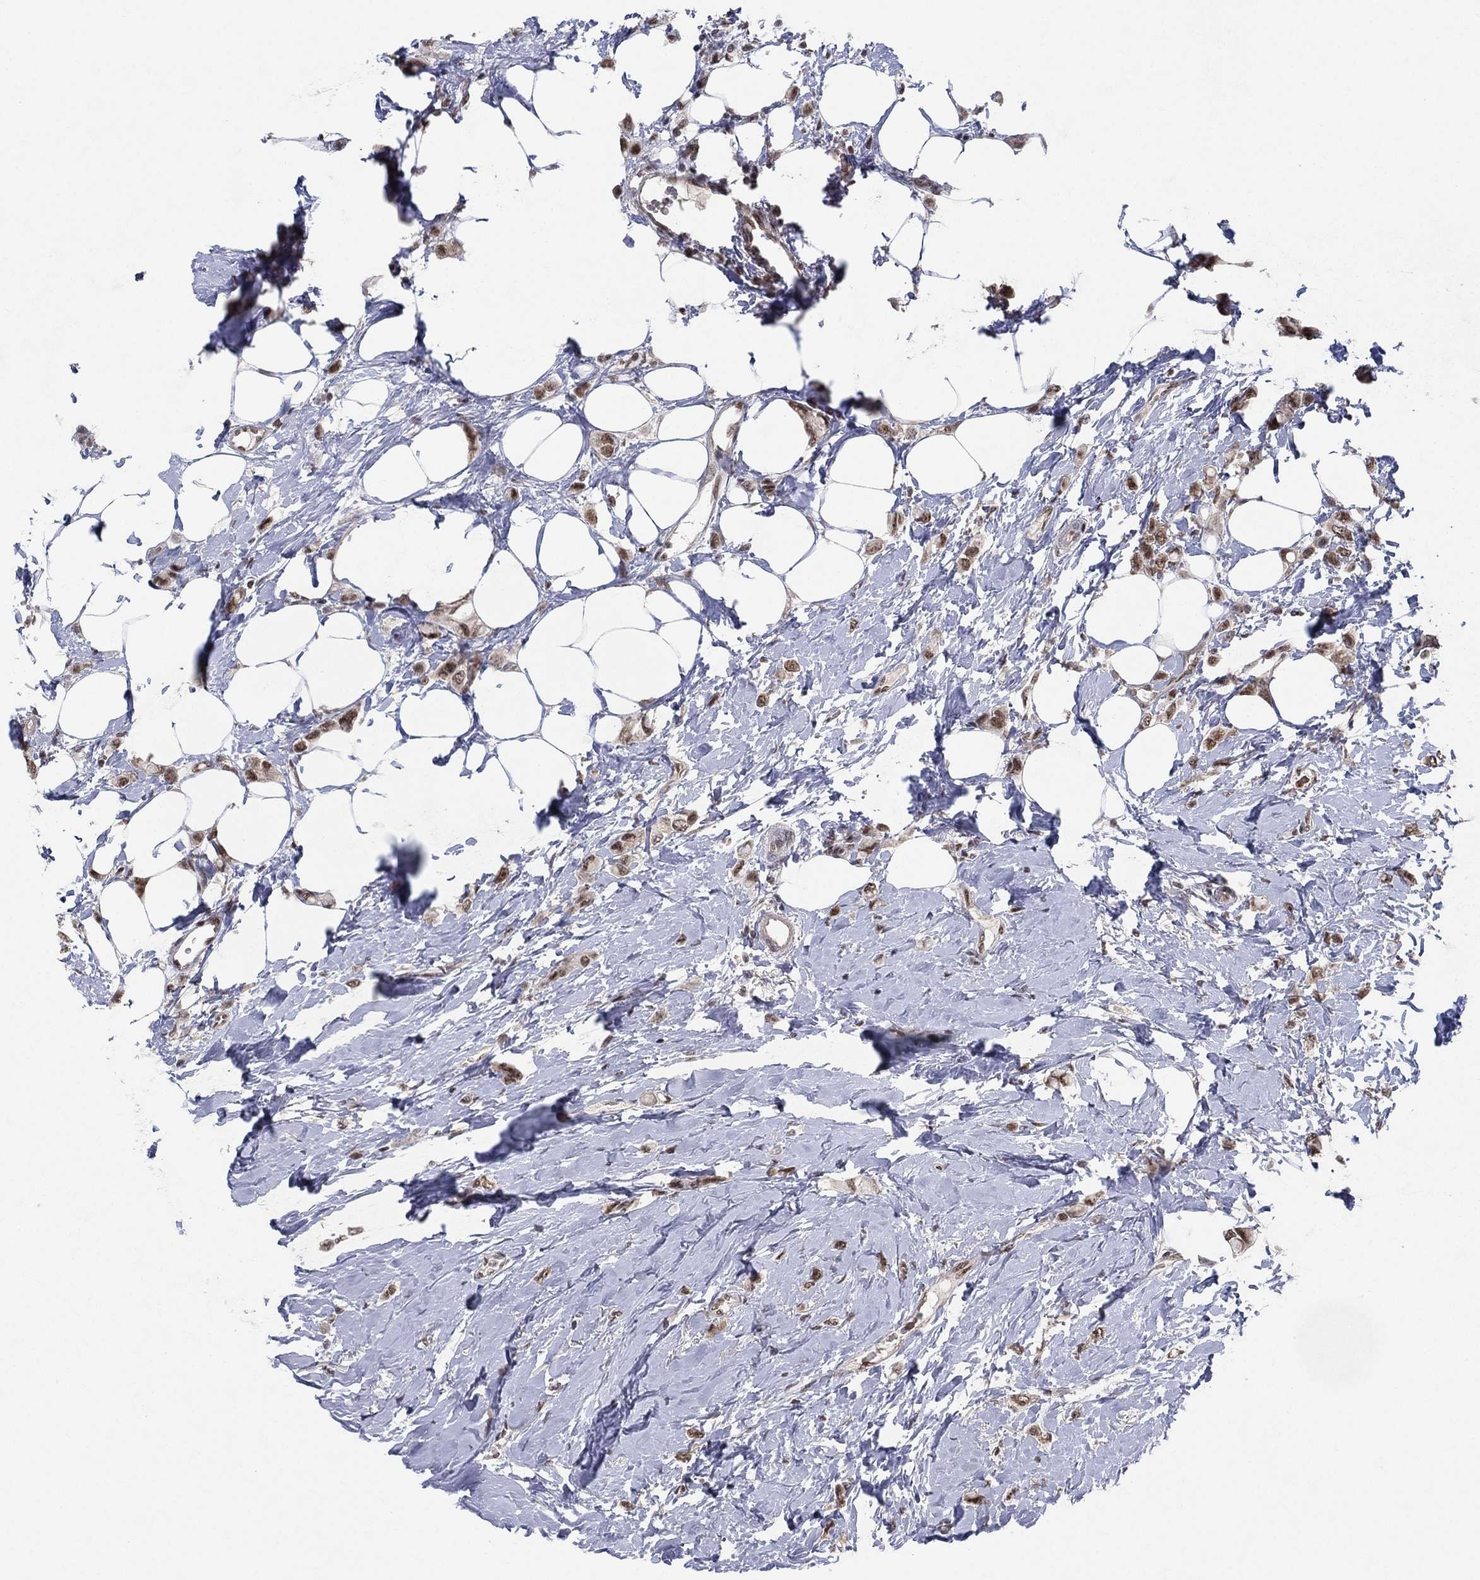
{"staining": {"intensity": "moderate", "quantity": ">75%", "location": "nuclear"}, "tissue": "breast cancer", "cell_type": "Tumor cells", "image_type": "cancer", "snomed": [{"axis": "morphology", "description": "Lobular carcinoma"}, {"axis": "topography", "description": "Breast"}], "caption": "Lobular carcinoma (breast) stained for a protein (brown) shows moderate nuclear positive staining in approximately >75% of tumor cells.", "gene": "DGCR8", "patient": {"sex": "female", "age": 66}}